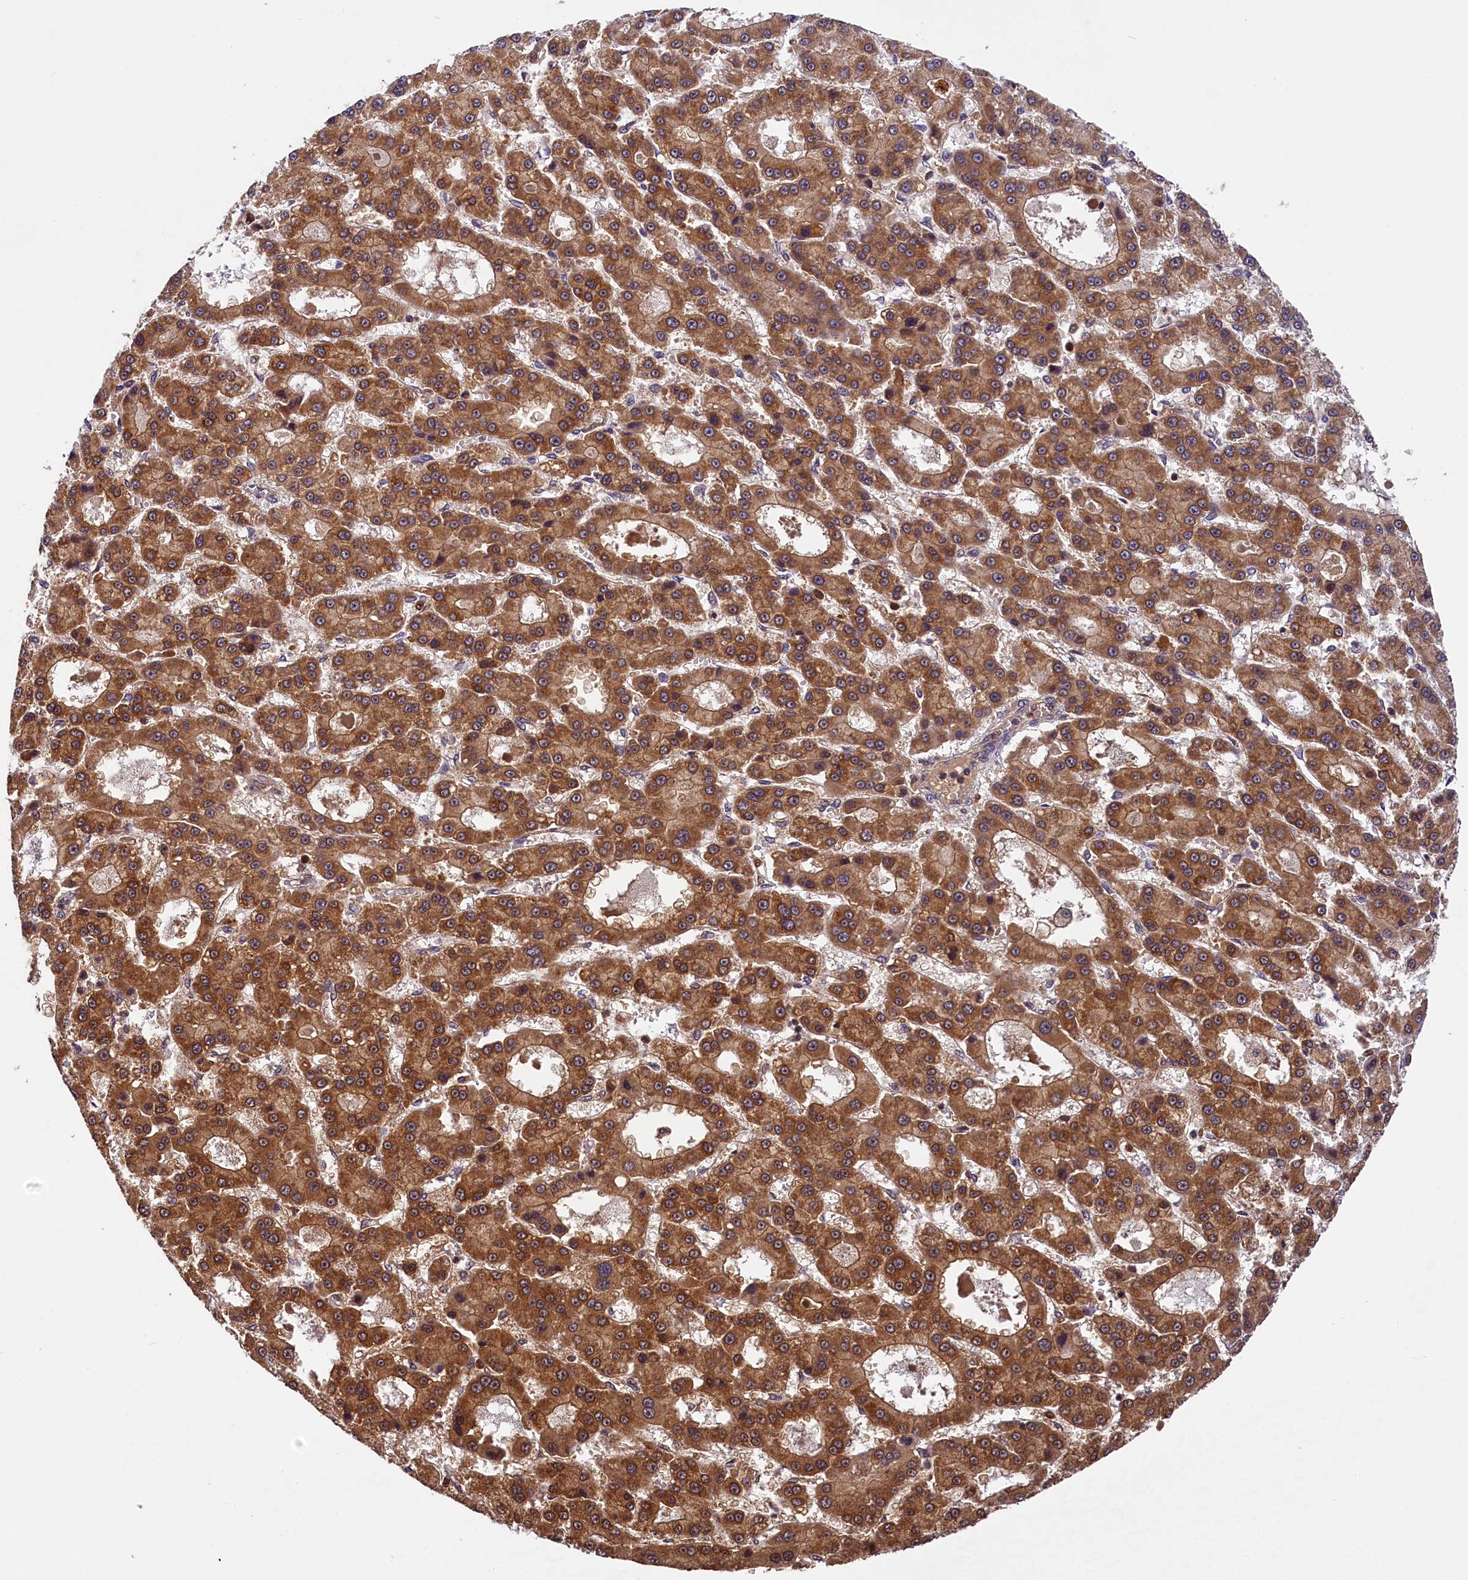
{"staining": {"intensity": "strong", "quantity": ">75%", "location": "cytoplasmic/membranous"}, "tissue": "liver cancer", "cell_type": "Tumor cells", "image_type": "cancer", "snomed": [{"axis": "morphology", "description": "Carcinoma, Hepatocellular, NOS"}, {"axis": "topography", "description": "Liver"}], "caption": "Liver hepatocellular carcinoma was stained to show a protein in brown. There is high levels of strong cytoplasmic/membranous staining in about >75% of tumor cells.", "gene": "EIF6", "patient": {"sex": "male", "age": 70}}